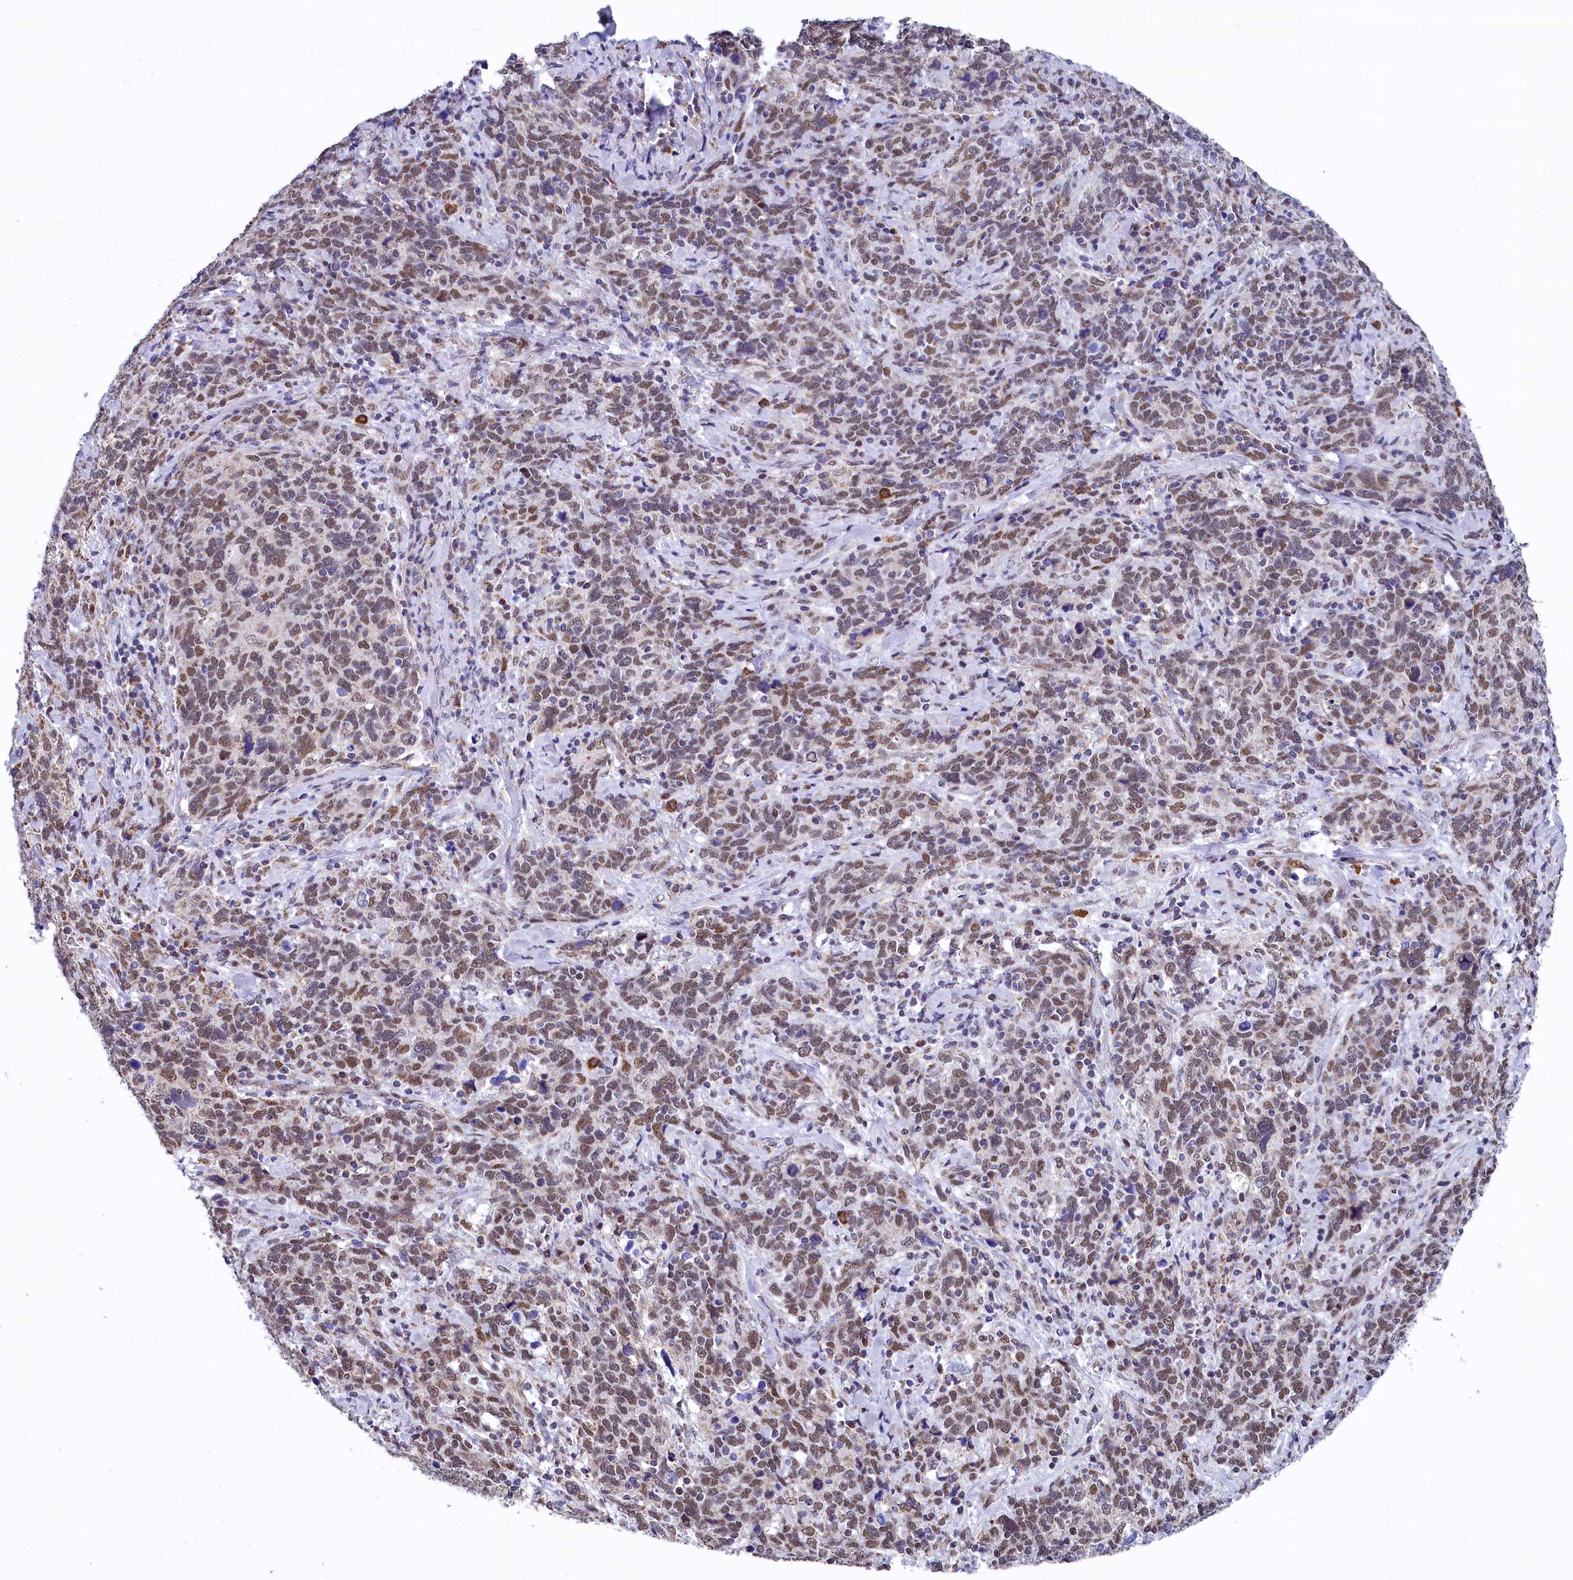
{"staining": {"intensity": "moderate", "quantity": "25%-75%", "location": "nuclear"}, "tissue": "cervical cancer", "cell_type": "Tumor cells", "image_type": "cancer", "snomed": [{"axis": "morphology", "description": "Squamous cell carcinoma, NOS"}, {"axis": "topography", "description": "Cervix"}], "caption": "The photomicrograph displays staining of squamous cell carcinoma (cervical), revealing moderate nuclear protein positivity (brown color) within tumor cells.", "gene": "MORN3", "patient": {"sex": "female", "age": 41}}